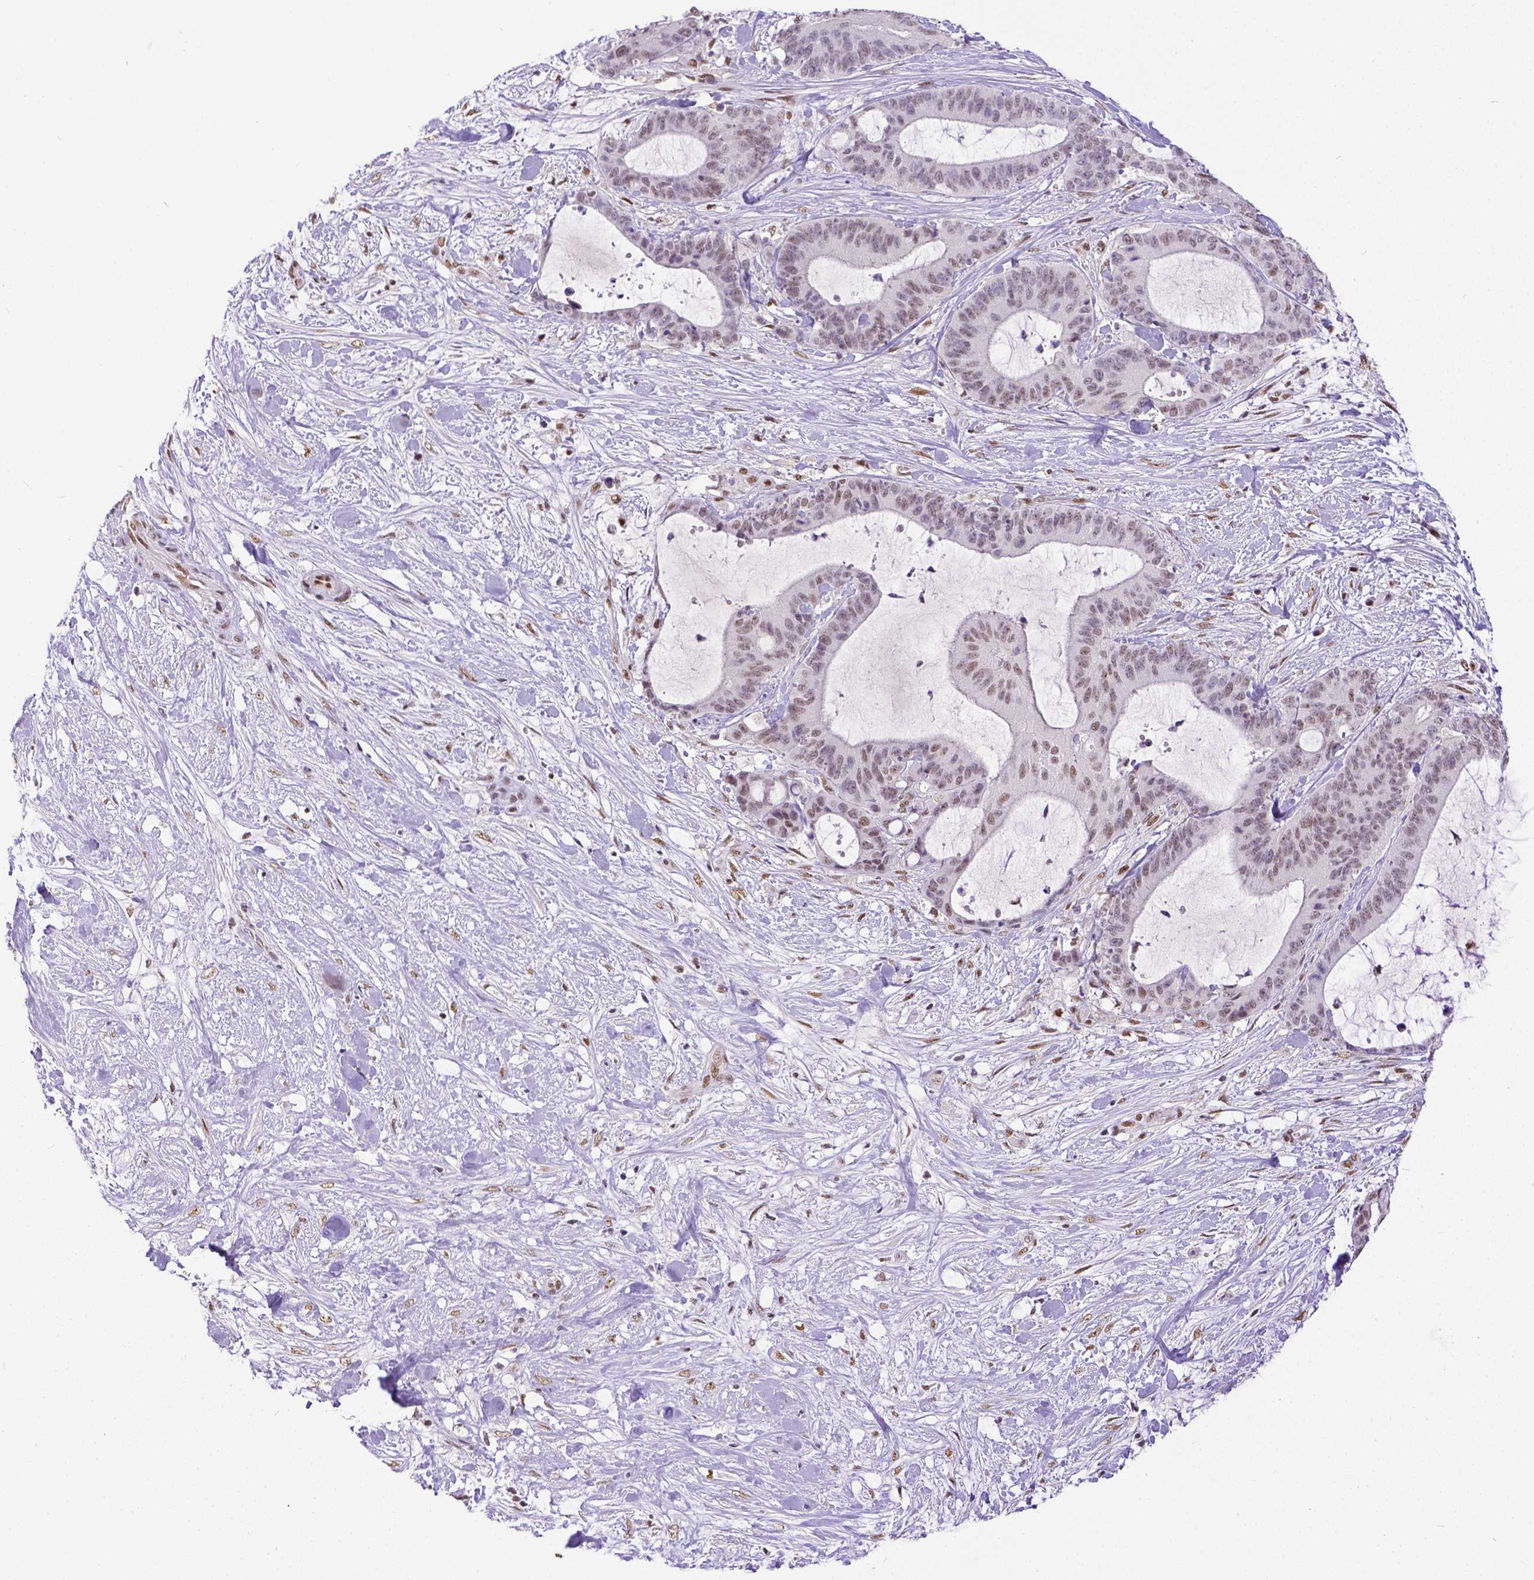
{"staining": {"intensity": "weak", "quantity": "25%-75%", "location": "nuclear"}, "tissue": "liver cancer", "cell_type": "Tumor cells", "image_type": "cancer", "snomed": [{"axis": "morphology", "description": "Cholangiocarcinoma"}, {"axis": "topography", "description": "Liver"}], "caption": "A high-resolution image shows immunohistochemistry (IHC) staining of cholangiocarcinoma (liver), which shows weak nuclear positivity in about 25%-75% of tumor cells.", "gene": "ERCC1", "patient": {"sex": "female", "age": 73}}